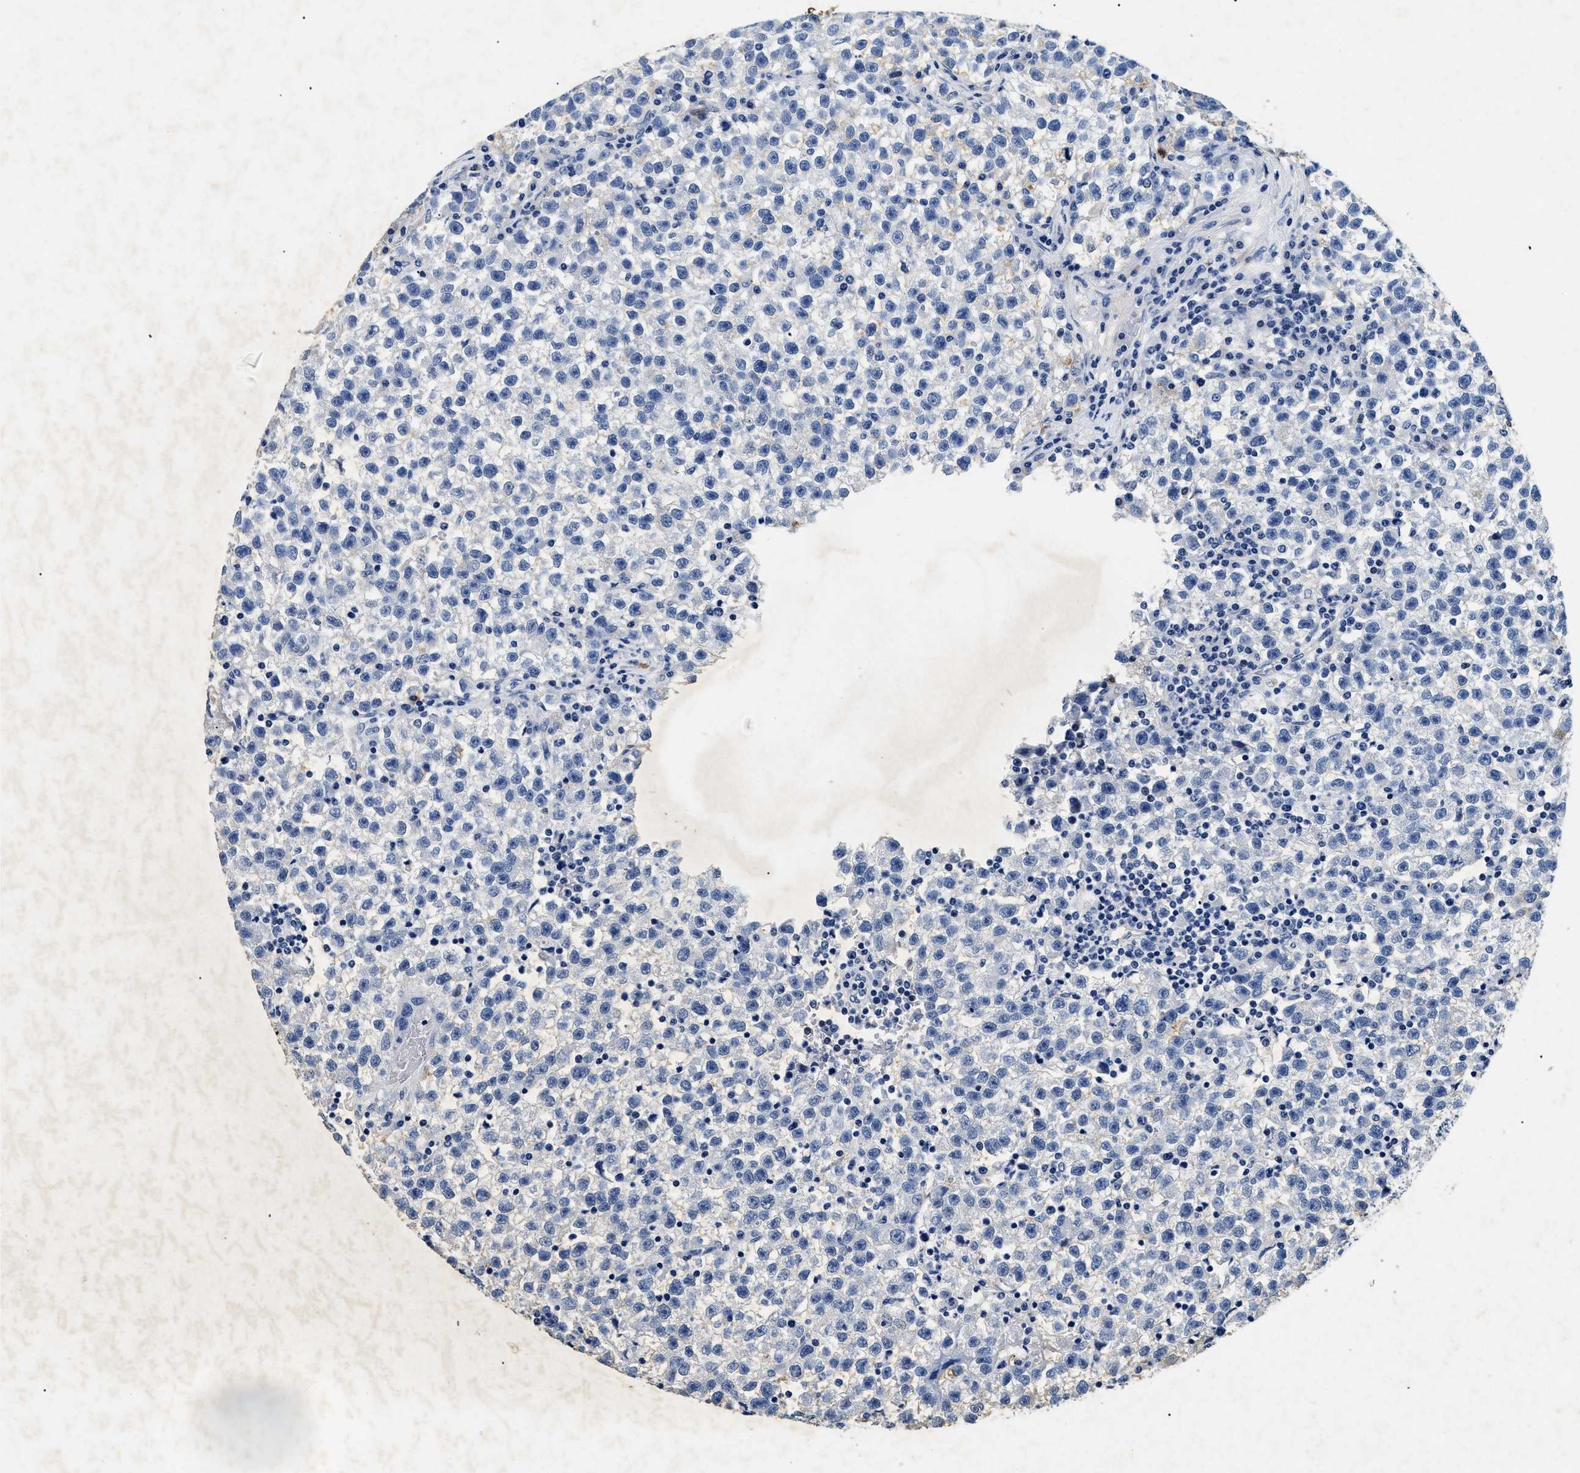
{"staining": {"intensity": "negative", "quantity": "none", "location": "none"}, "tissue": "testis cancer", "cell_type": "Tumor cells", "image_type": "cancer", "snomed": [{"axis": "morphology", "description": "Seminoma, NOS"}, {"axis": "topography", "description": "Testis"}], "caption": "IHC of testis seminoma exhibits no staining in tumor cells. Nuclei are stained in blue.", "gene": "LAMA3", "patient": {"sex": "male", "age": 22}}